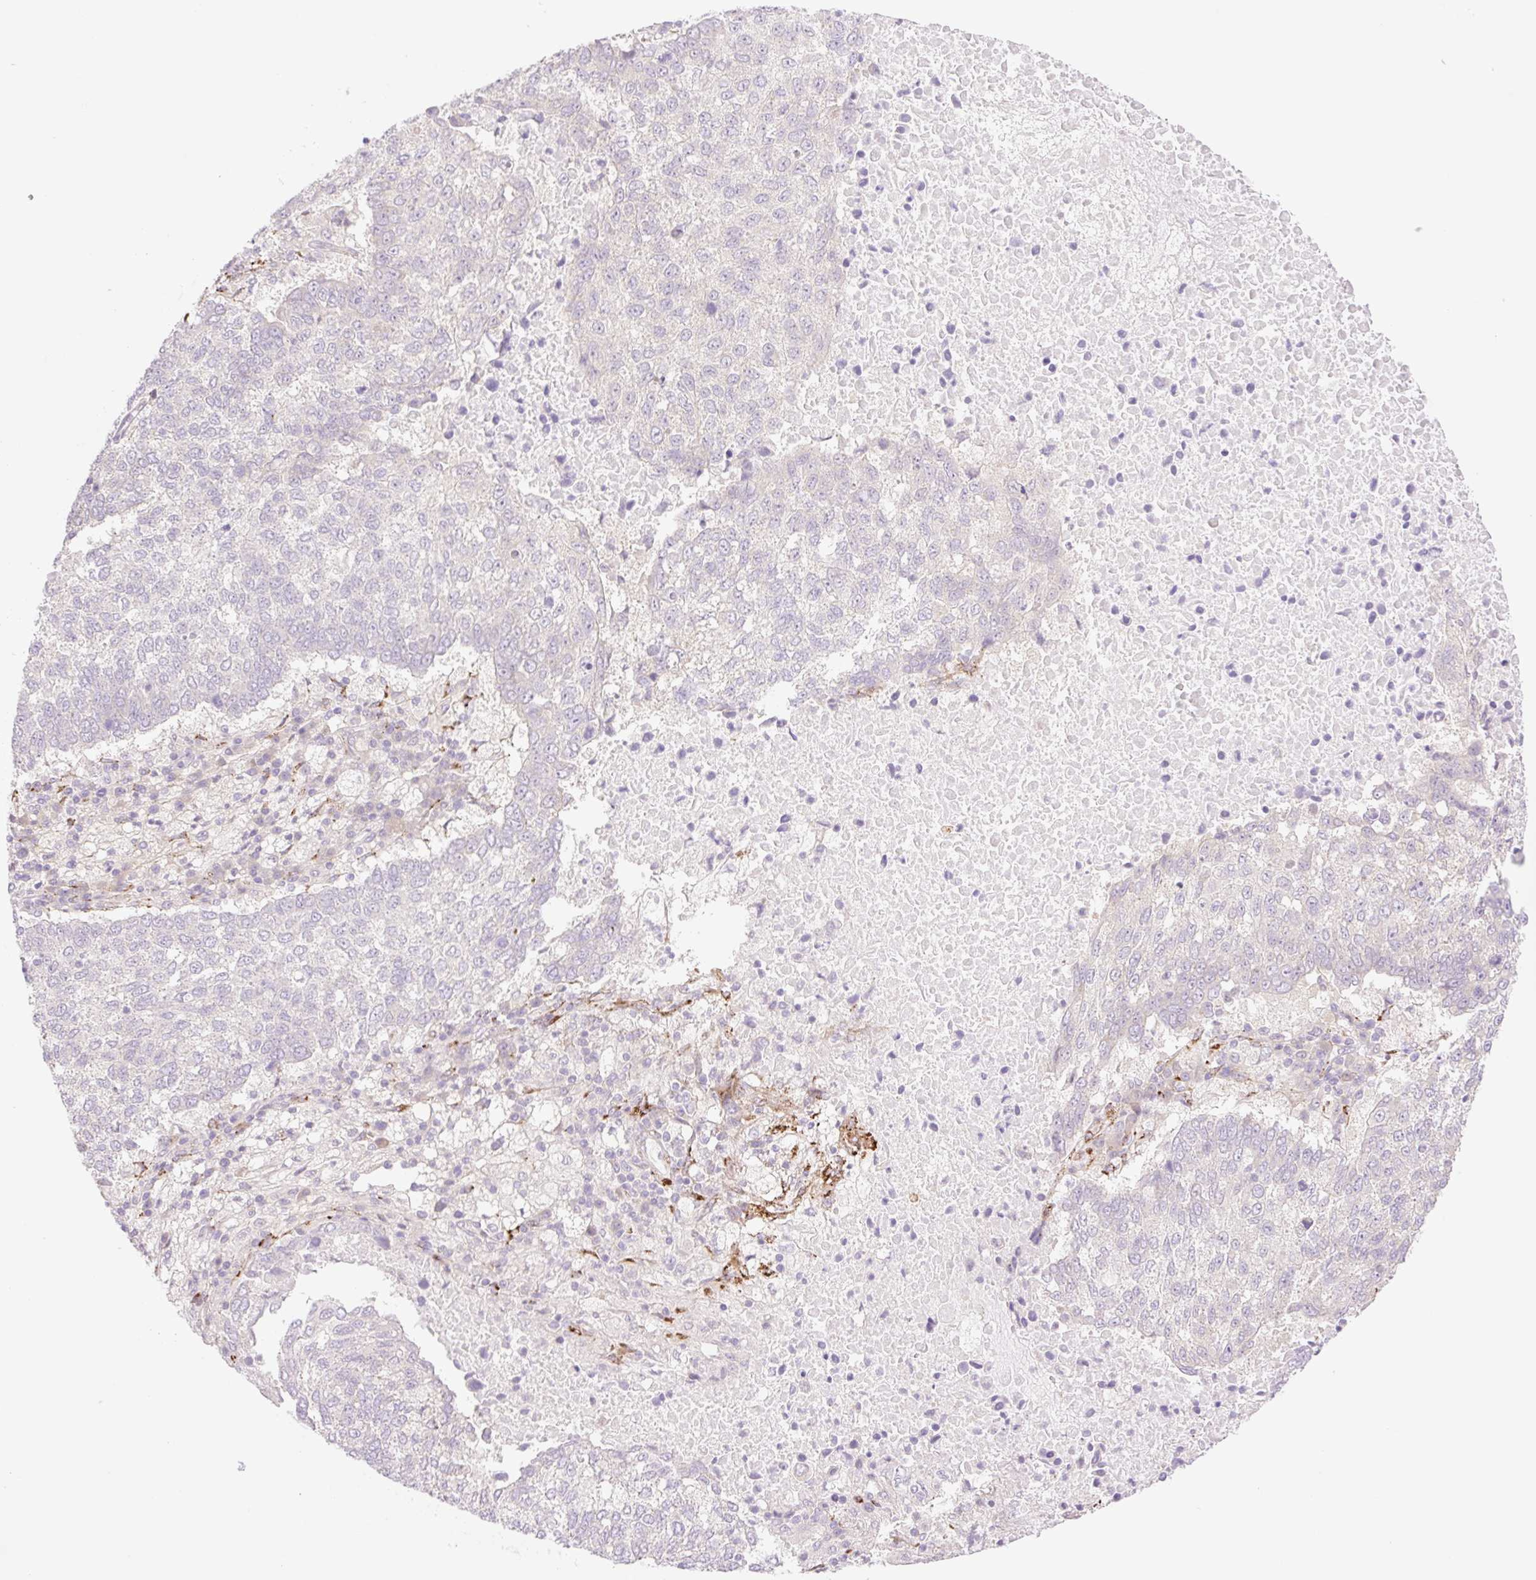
{"staining": {"intensity": "negative", "quantity": "none", "location": "none"}, "tissue": "lung cancer", "cell_type": "Tumor cells", "image_type": "cancer", "snomed": [{"axis": "morphology", "description": "Squamous cell carcinoma, NOS"}, {"axis": "topography", "description": "Lung"}], "caption": "Lung cancer stained for a protein using immunohistochemistry (IHC) demonstrates no staining tumor cells.", "gene": "COL5A1", "patient": {"sex": "male", "age": 73}}